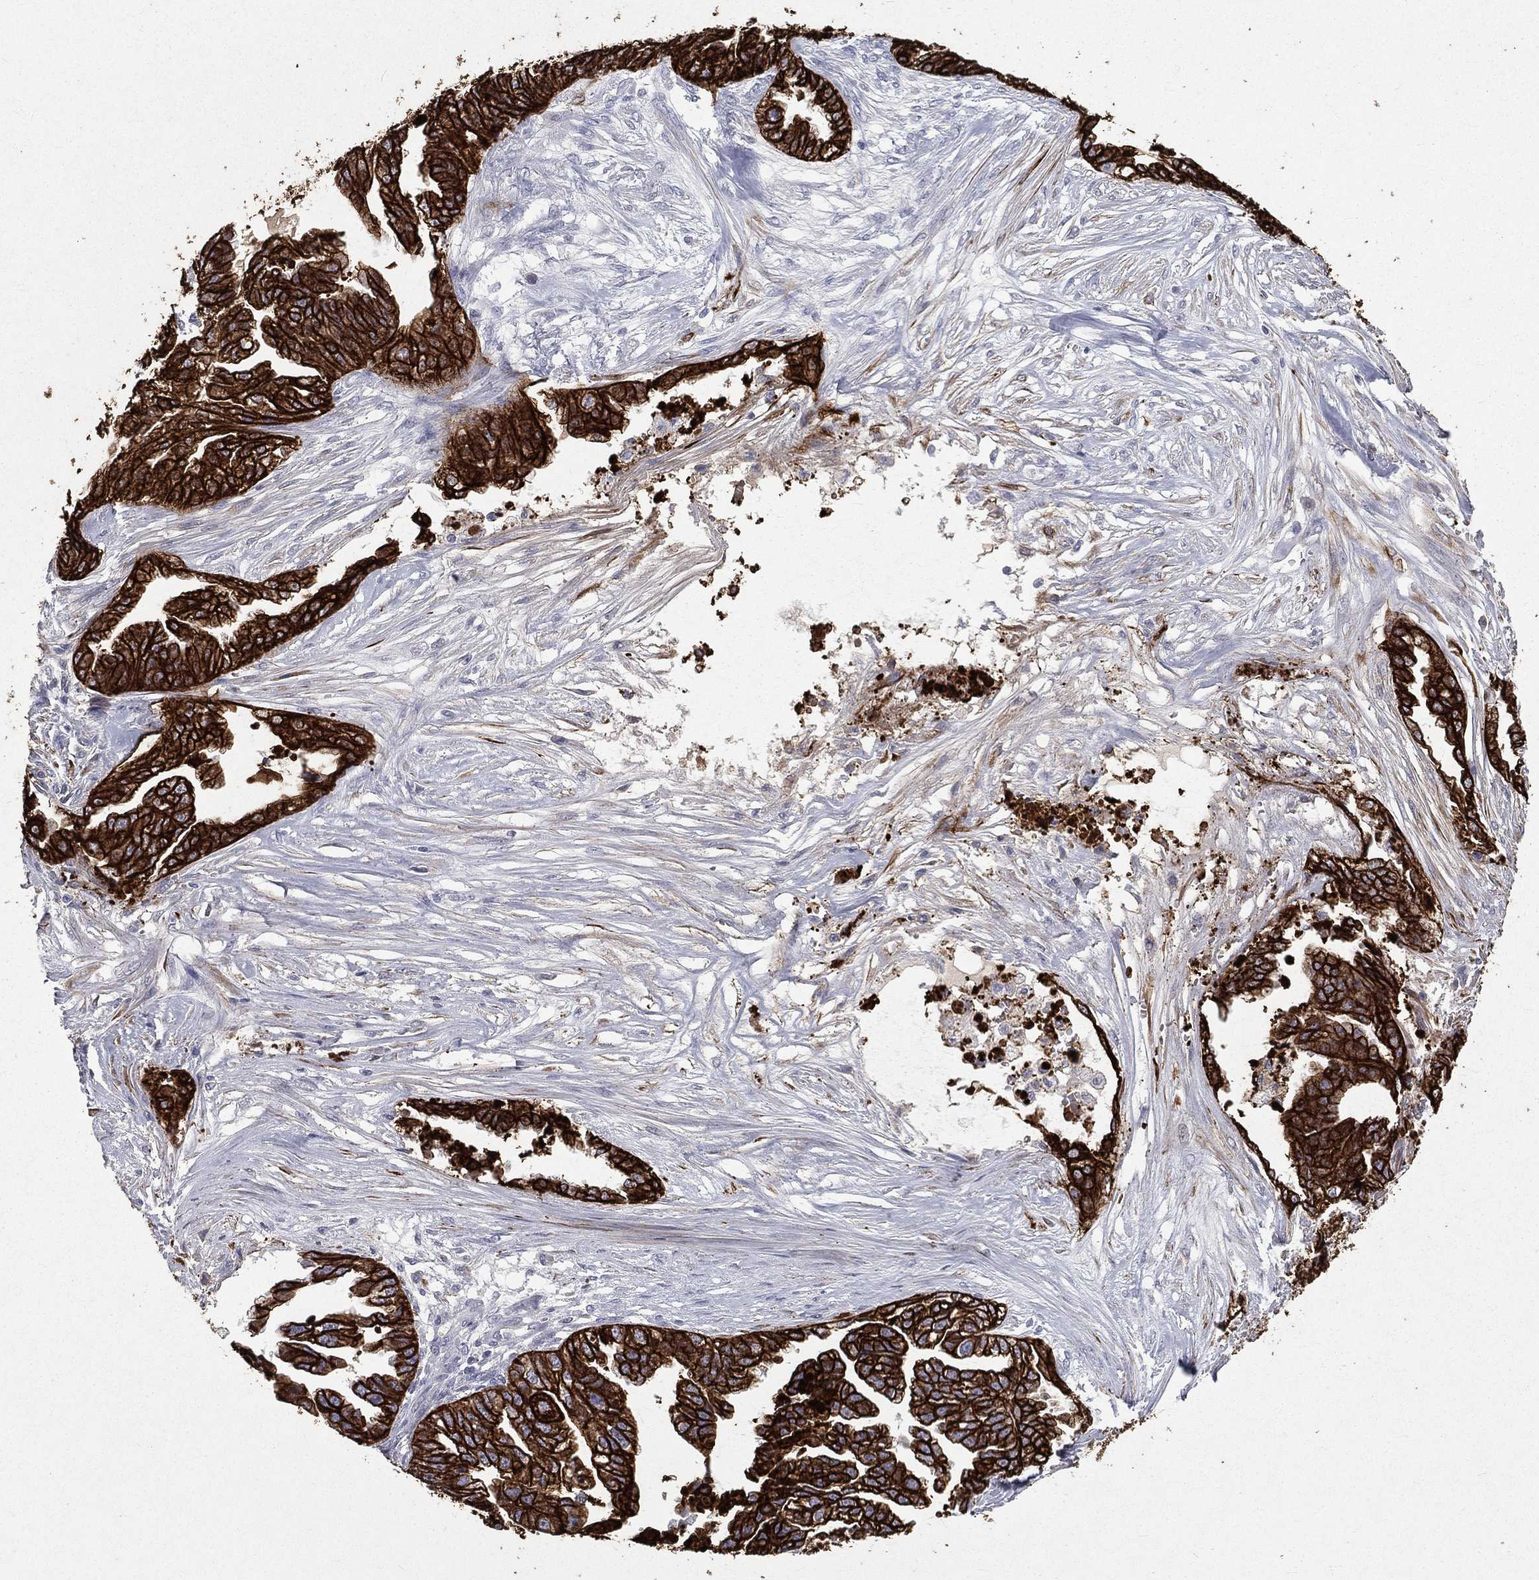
{"staining": {"intensity": "strong", "quantity": ">75%", "location": "cytoplasmic/membranous"}, "tissue": "ovarian cancer", "cell_type": "Tumor cells", "image_type": "cancer", "snomed": [{"axis": "morphology", "description": "Cystadenocarcinoma, serous, NOS"}, {"axis": "topography", "description": "Ovary"}], "caption": "Serous cystadenocarcinoma (ovarian) was stained to show a protein in brown. There is high levels of strong cytoplasmic/membranous staining in about >75% of tumor cells.", "gene": "KRT7", "patient": {"sex": "female", "age": 58}}